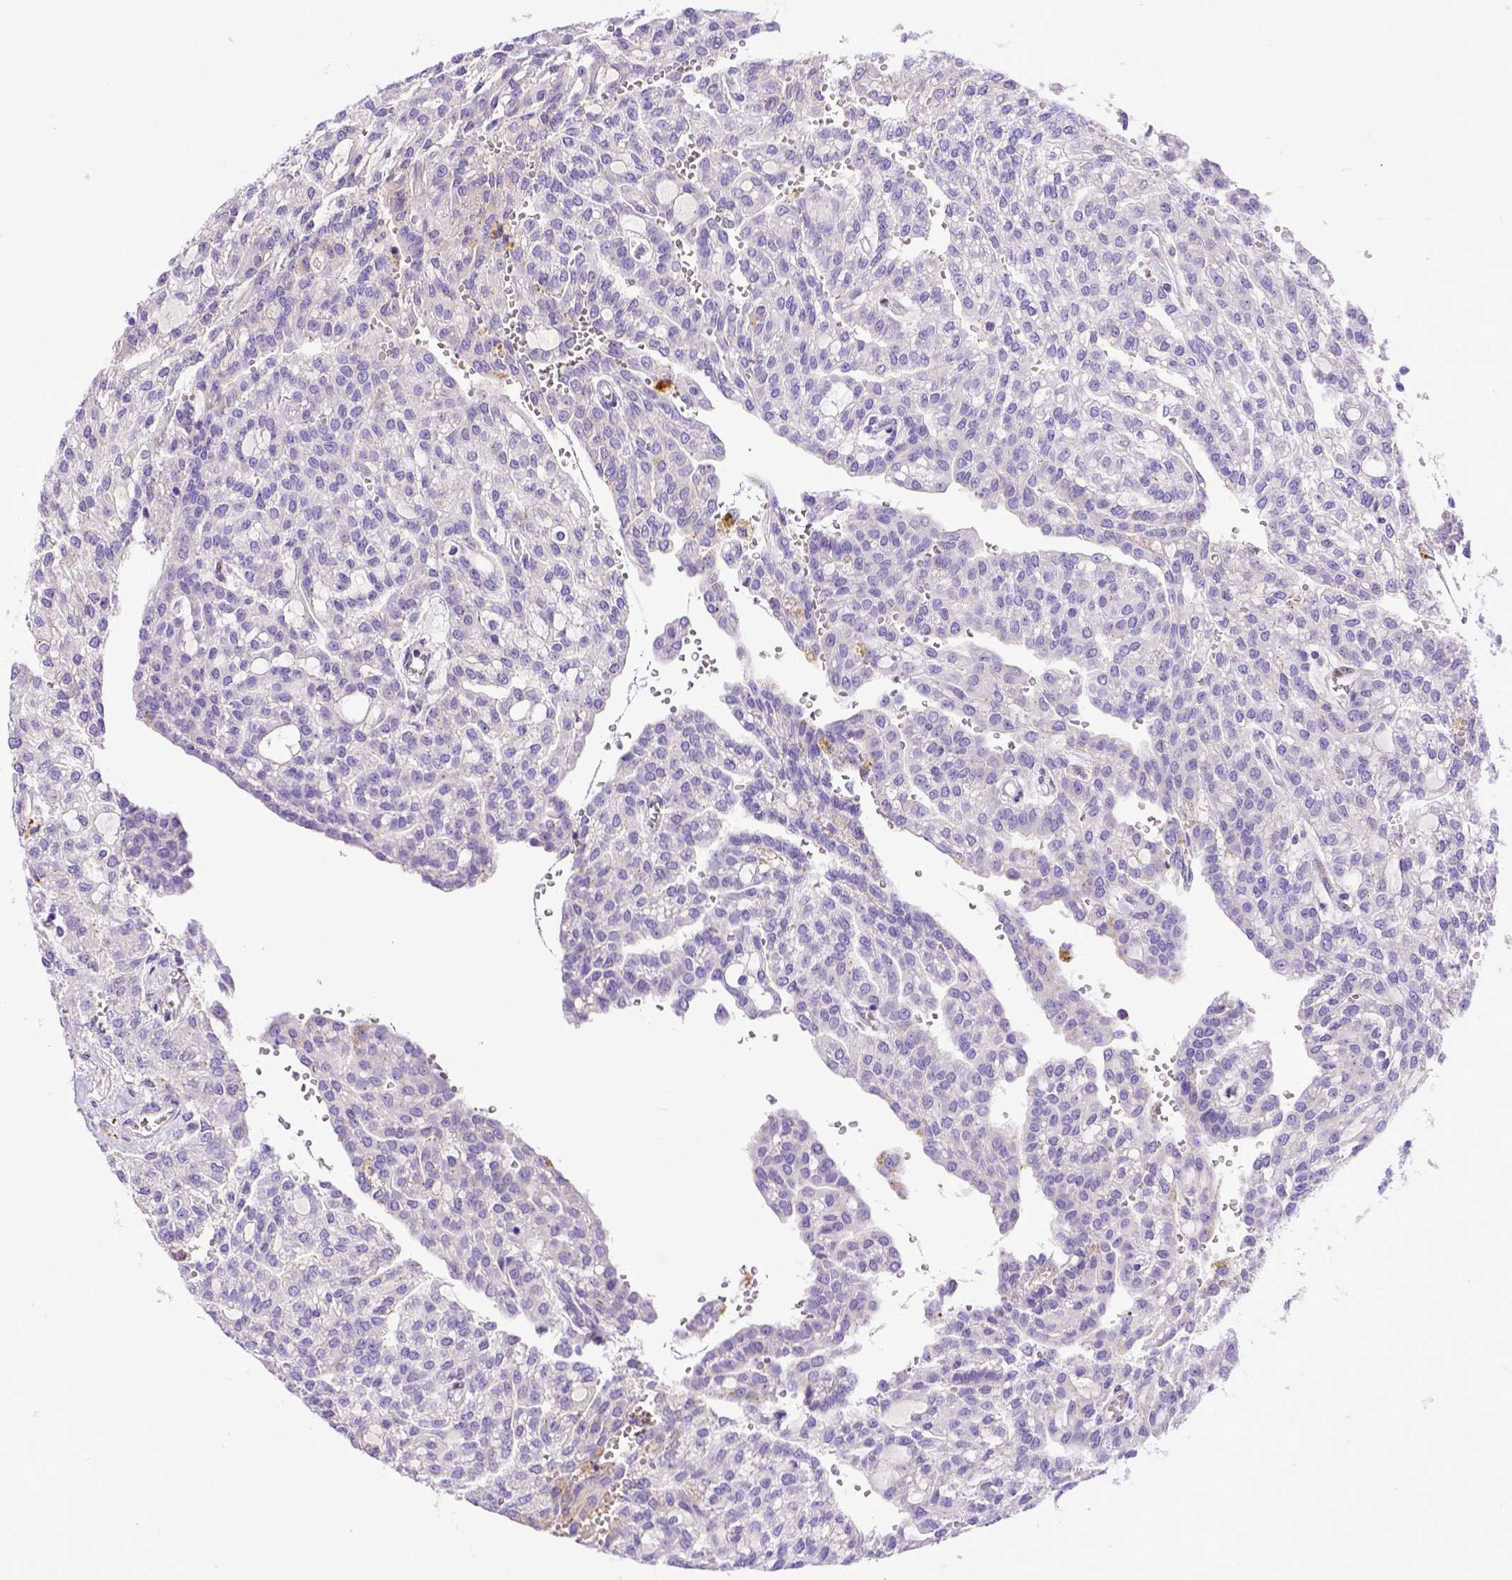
{"staining": {"intensity": "negative", "quantity": "none", "location": "none"}, "tissue": "renal cancer", "cell_type": "Tumor cells", "image_type": "cancer", "snomed": [{"axis": "morphology", "description": "Adenocarcinoma, NOS"}, {"axis": "topography", "description": "Kidney"}], "caption": "High magnification brightfield microscopy of renal adenocarcinoma stained with DAB (brown) and counterstained with hematoxylin (blue): tumor cells show no significant staining.", "gene": "CFAP300", "patient": {"sex": "male", "age": 63}}